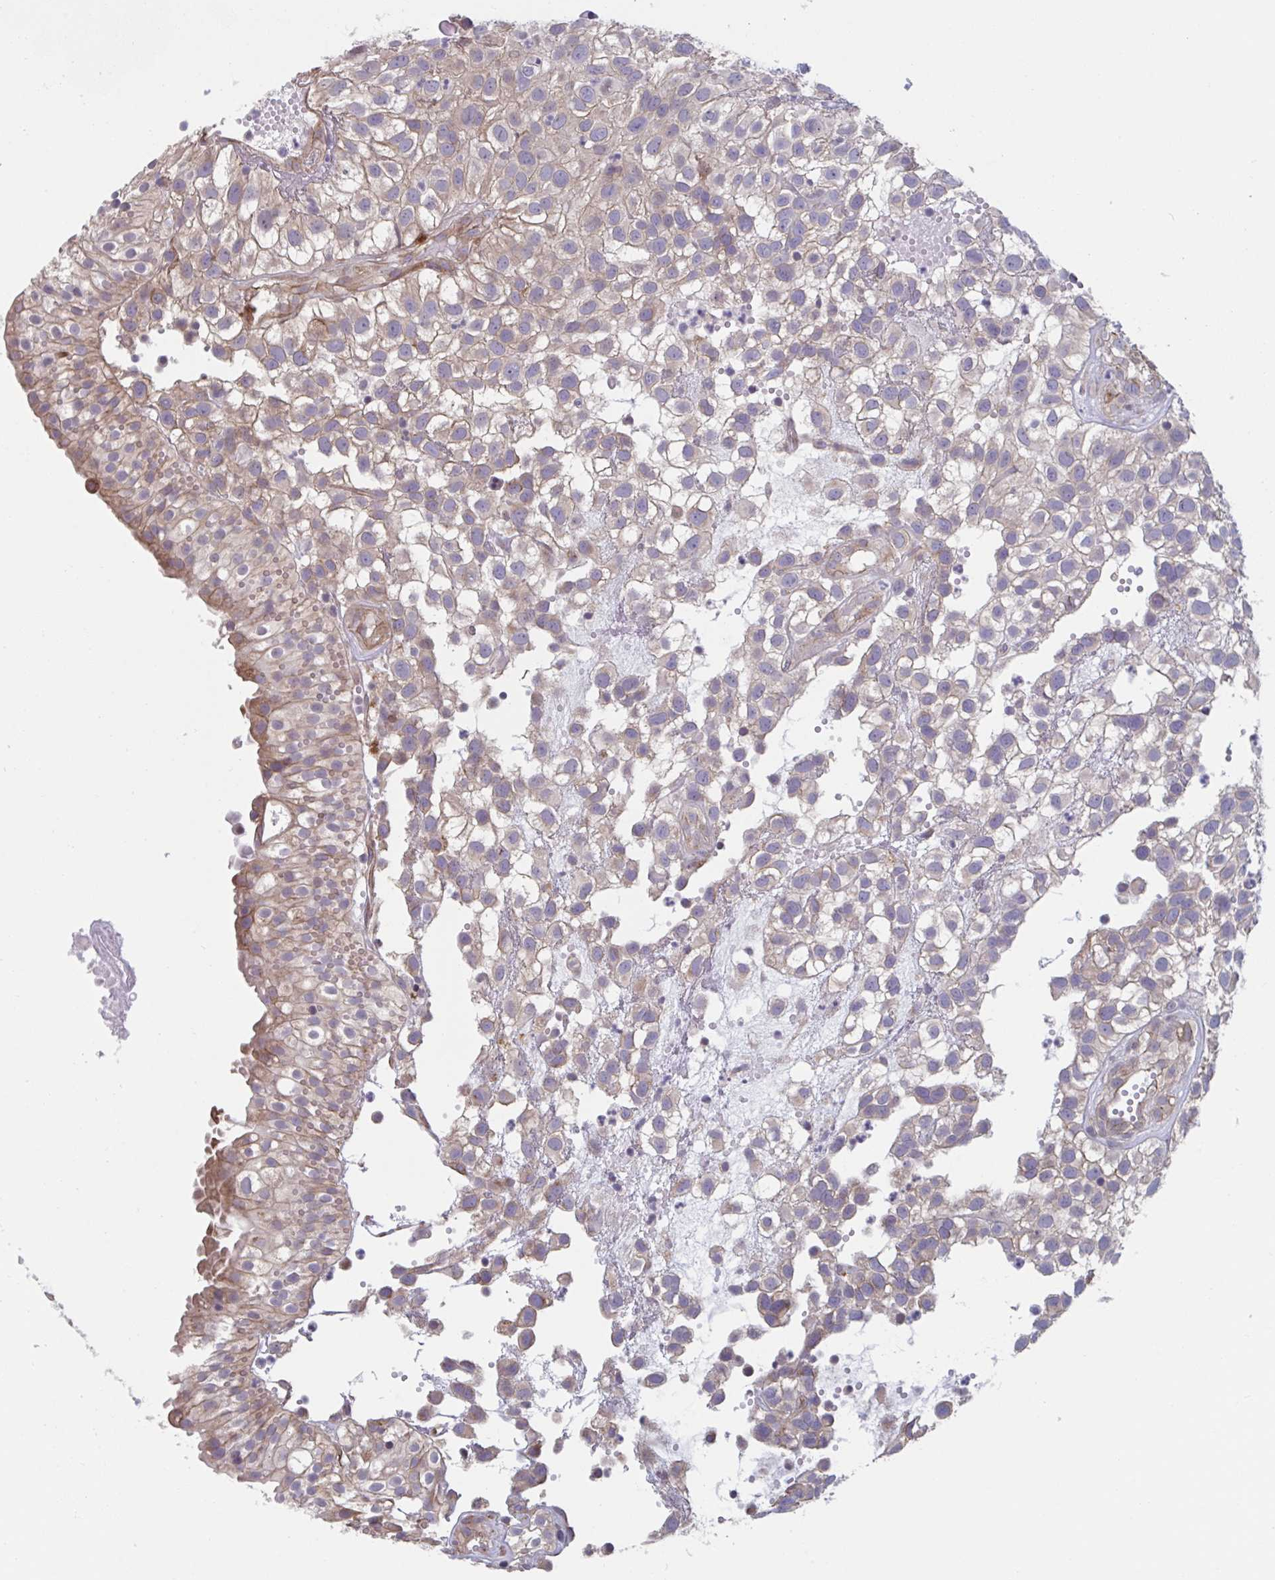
{"staining": {"intensity": "weak", "quantity": "25%-75%", "location": "cytoplasmic/membranous"}, "tissue": "urothelial cancer", "cell_type": "Tumor cells", "image_type": "cancer", "snomed": [{"axis": "morphology", "description": "Urothelial carcinoma, High grade"}, {"axis": "topography", "description": "Urinary bladder"}], "caption": "Urothelial carcinoma (high-grade) stained for a protein demonstrates weak cytoplasmic/membranous positivity in tumor cells.", "gene": "TNFSF10", "patient": {"sex": "male", "age": 56}}